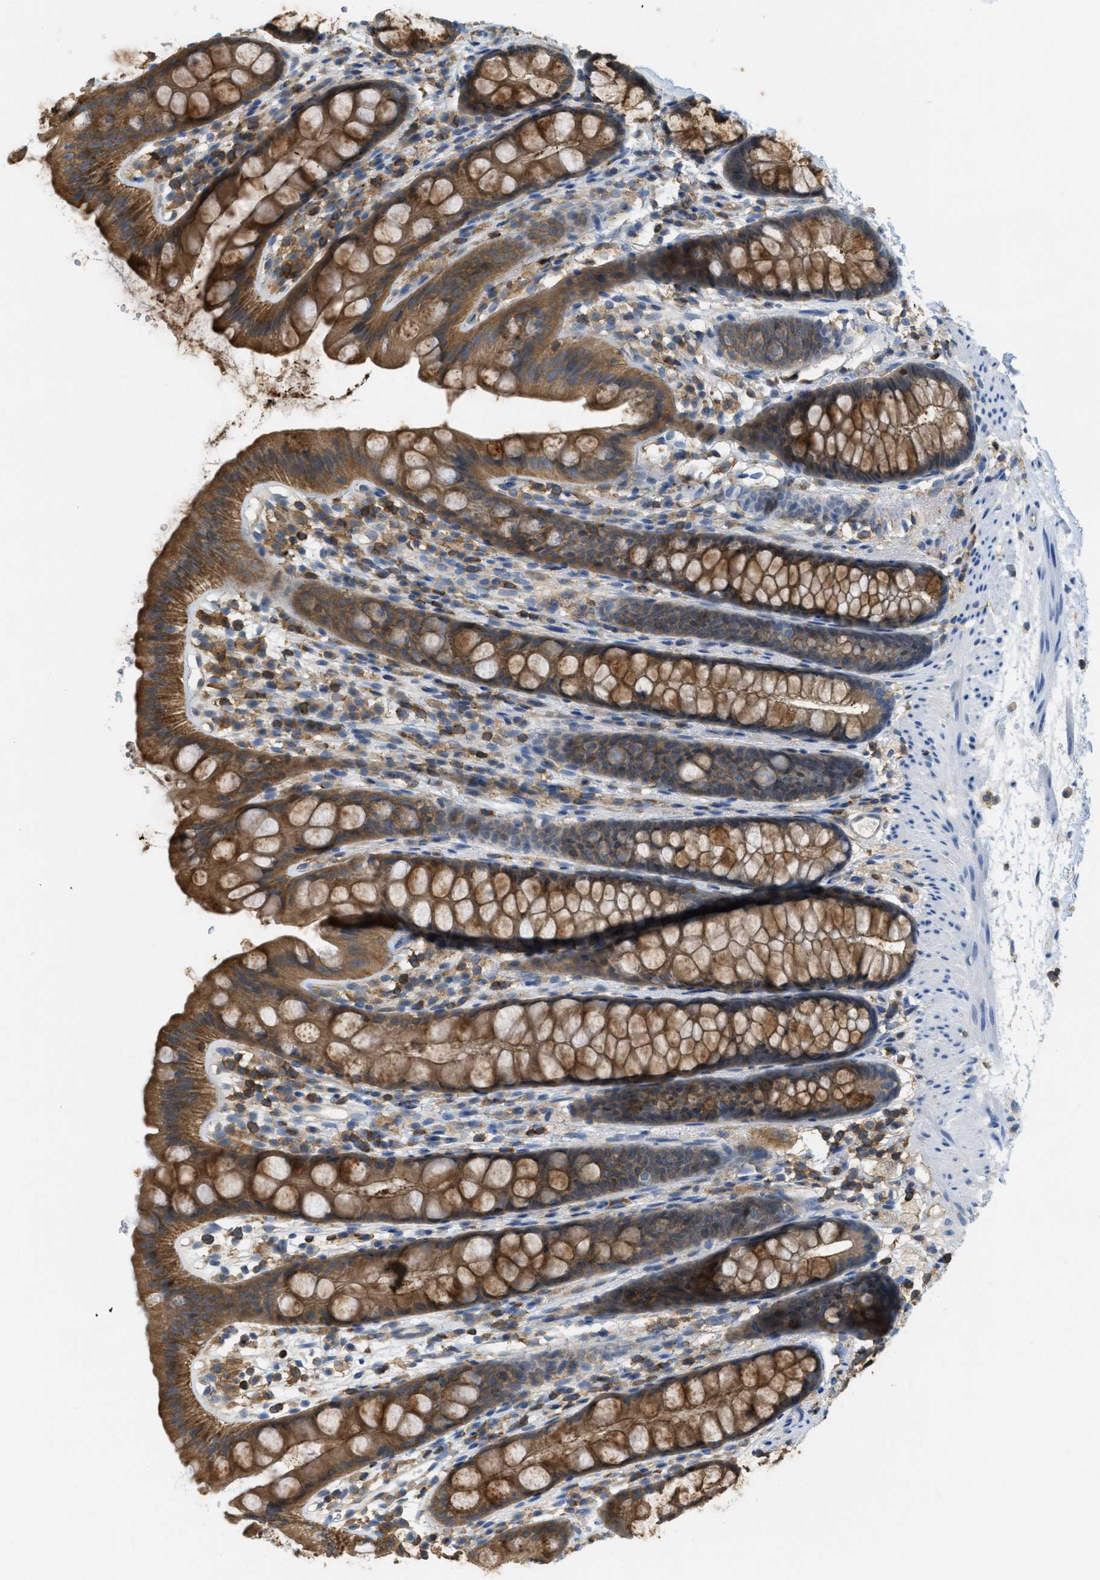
{"staining": {"intensity": "moderate", "quantity": ">75%", "location": "cytoplasmic/membranous"}, "tissue": "rectum", "cell_type": "Glandular cells", "image_type": "normal", "snomed": [{"axis": "morphology", "description": "Normal tissue, NOS"}, {"axis": "topography", "description": "Rectum"}], "caption": "This histopathology image shows immunohistochemistry staining of benign rectum, with medium moderate cytoplasmic/membranous positivity in about >75% of glandular cells.", "gene": "GRIK2", "patient": {"sex": "female", "age": 65}}